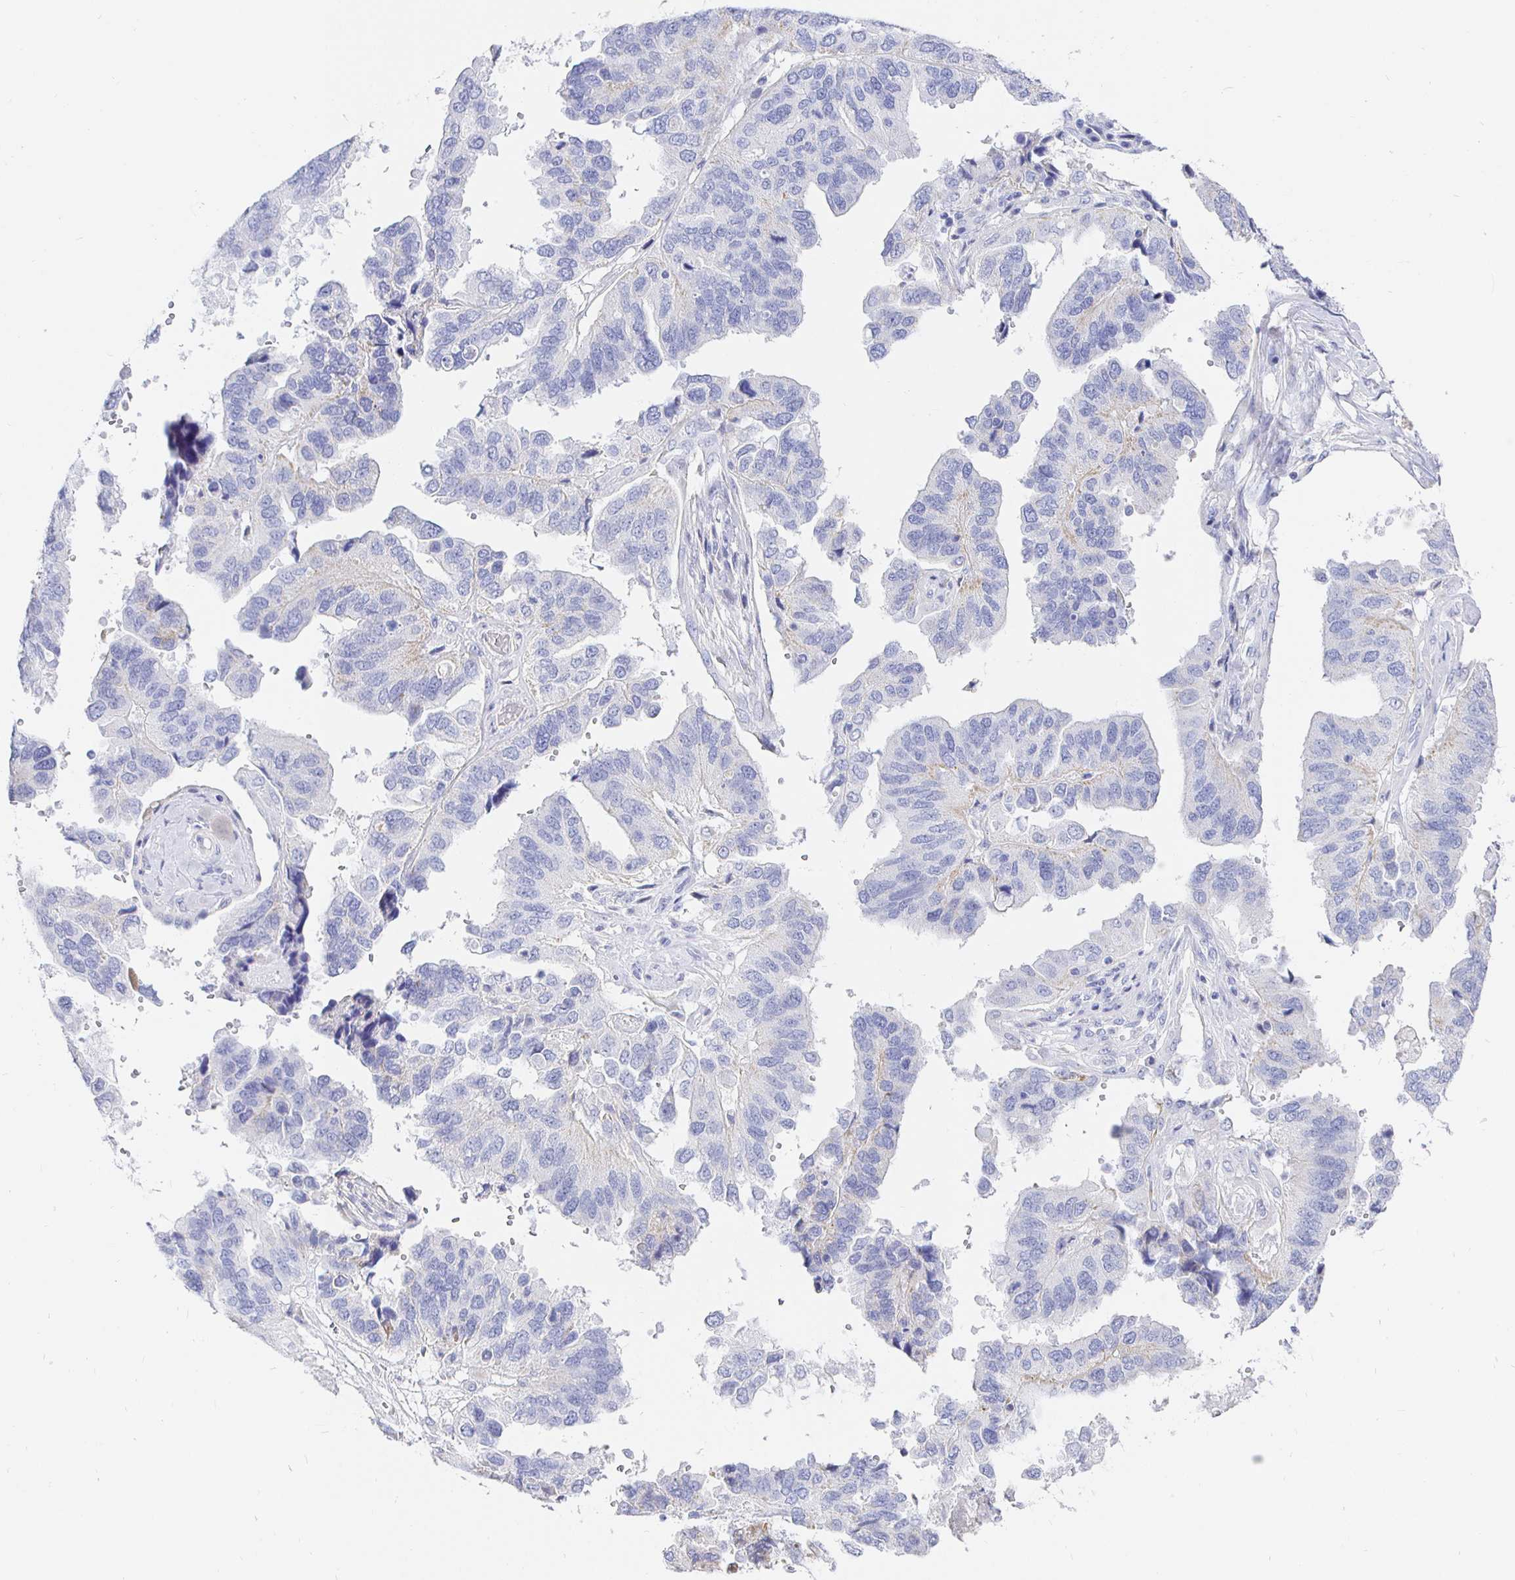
{"staining": {"intensity": "negative", "quantity": "none", "location": "none"}, "tissue": "ovarian cancer", "cell_type": "Tumor cells", "image_type": "cancer", "snomed": [{"axis": "morphology", "description": "Cystadenocarcinoma, serous, NOS"}, {"axis": "topography", "description": "Ovary"}], "caption": "Serous cystadenocarcinoma (ovarian) was stained to show a protein in brown. There is no significant expression in tumor cells. (Stains: DAB (3,3'-diaminobenzidine) IHC with hematoxylin counter stain, Microscopy: brightfield microscopy at high magnification).", "gene": "CR2", "patient": {"sex": "female", "age": 79}}